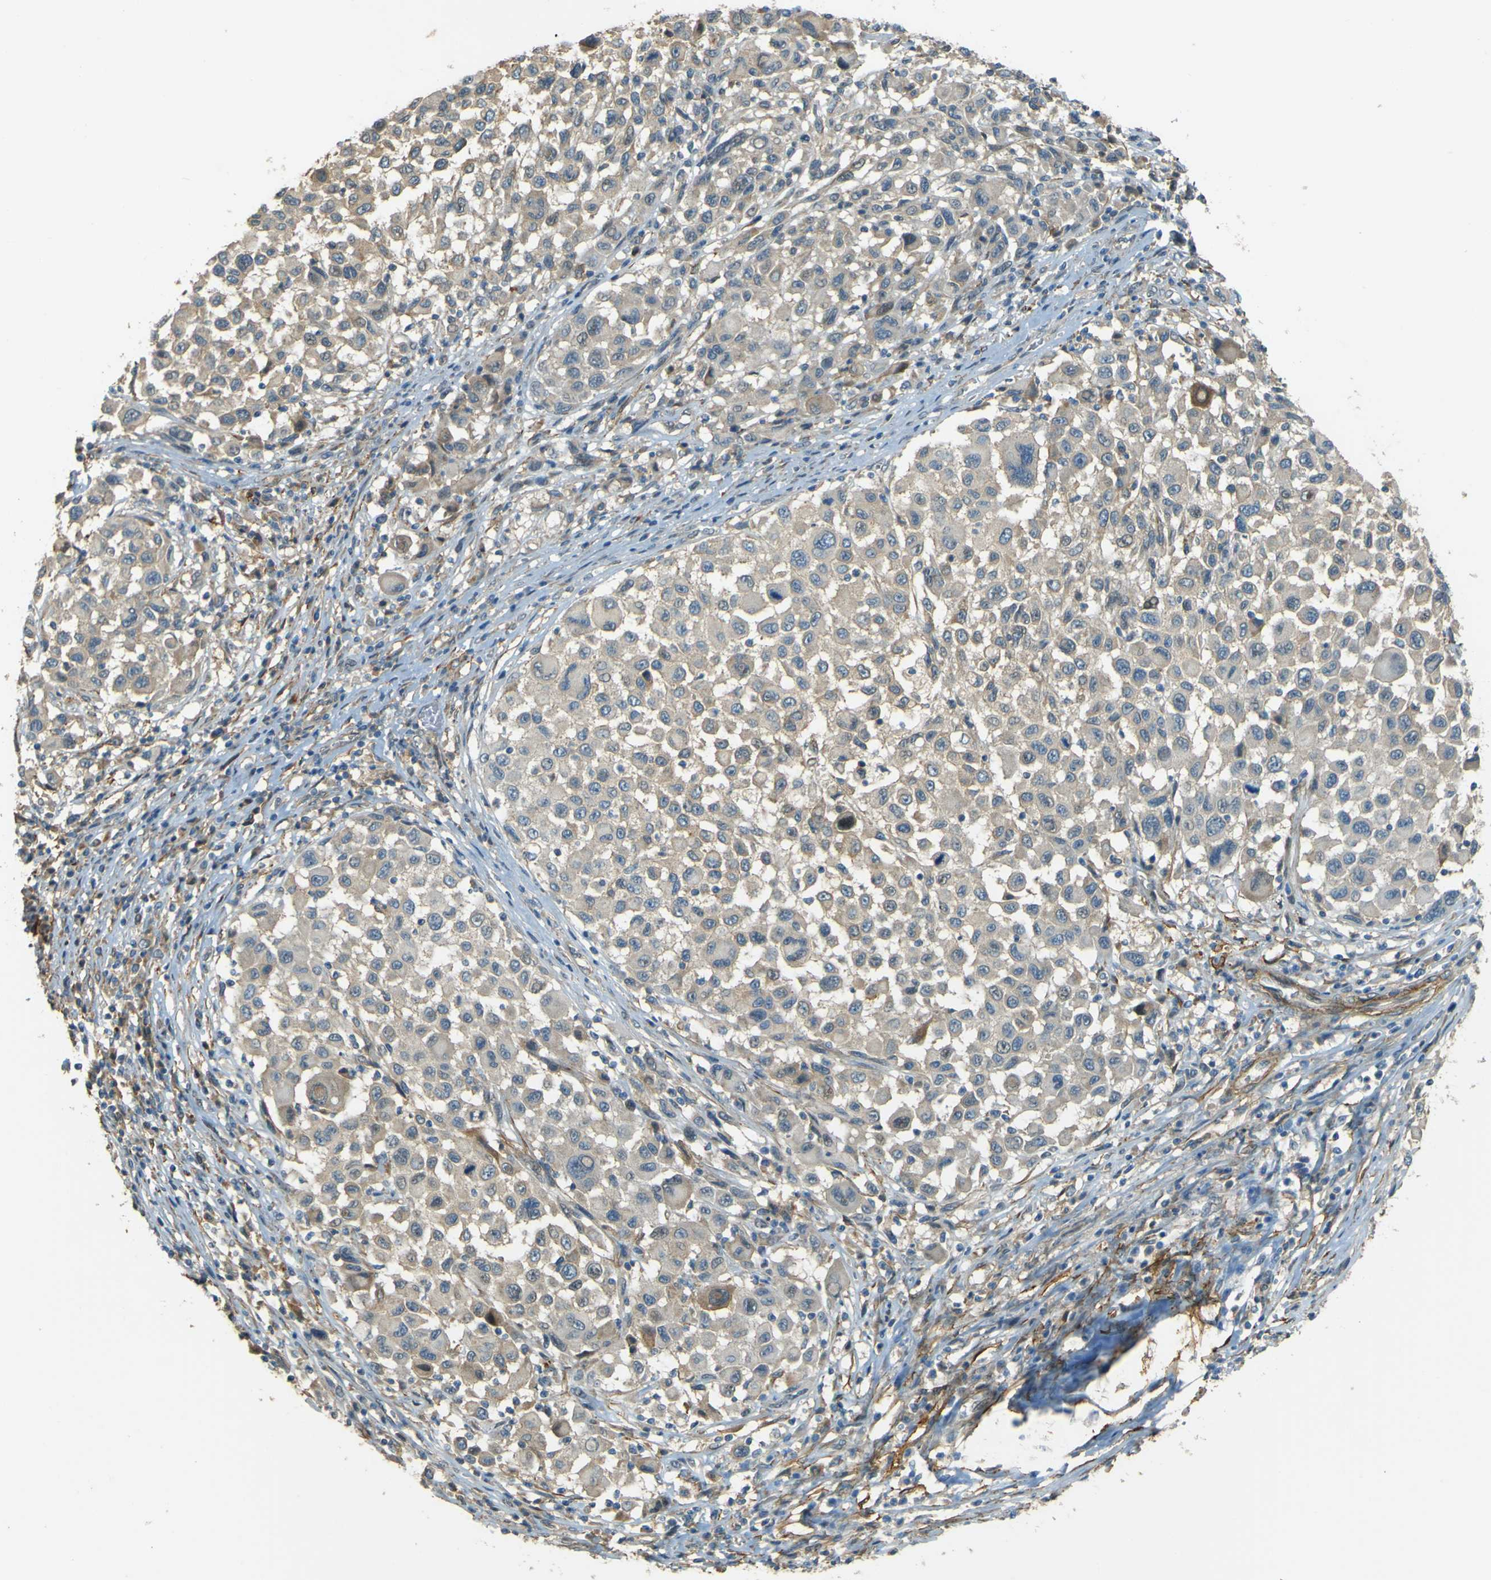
{"staining": {"intensity": "negative", "quantity": "none", "location": "none"}, "tissue": "melanoma", "cell_type": "Tumor cells", "image_type": "cancer", "snomed": [{"axis": "morphology", "description": "Malignant melanoma, Metastatic site"}, {"axis": "topography", "description": "Lymph node"}], "caption": "IHC photomicrograph of neoplastic tissue: human melanoma stained with DAB (3,3'-diaminobenzidine) demonstrates no significant protein expression in tumor cells.", "gene": "NEXN", "patient": {"sex": "male", "age": 61}}